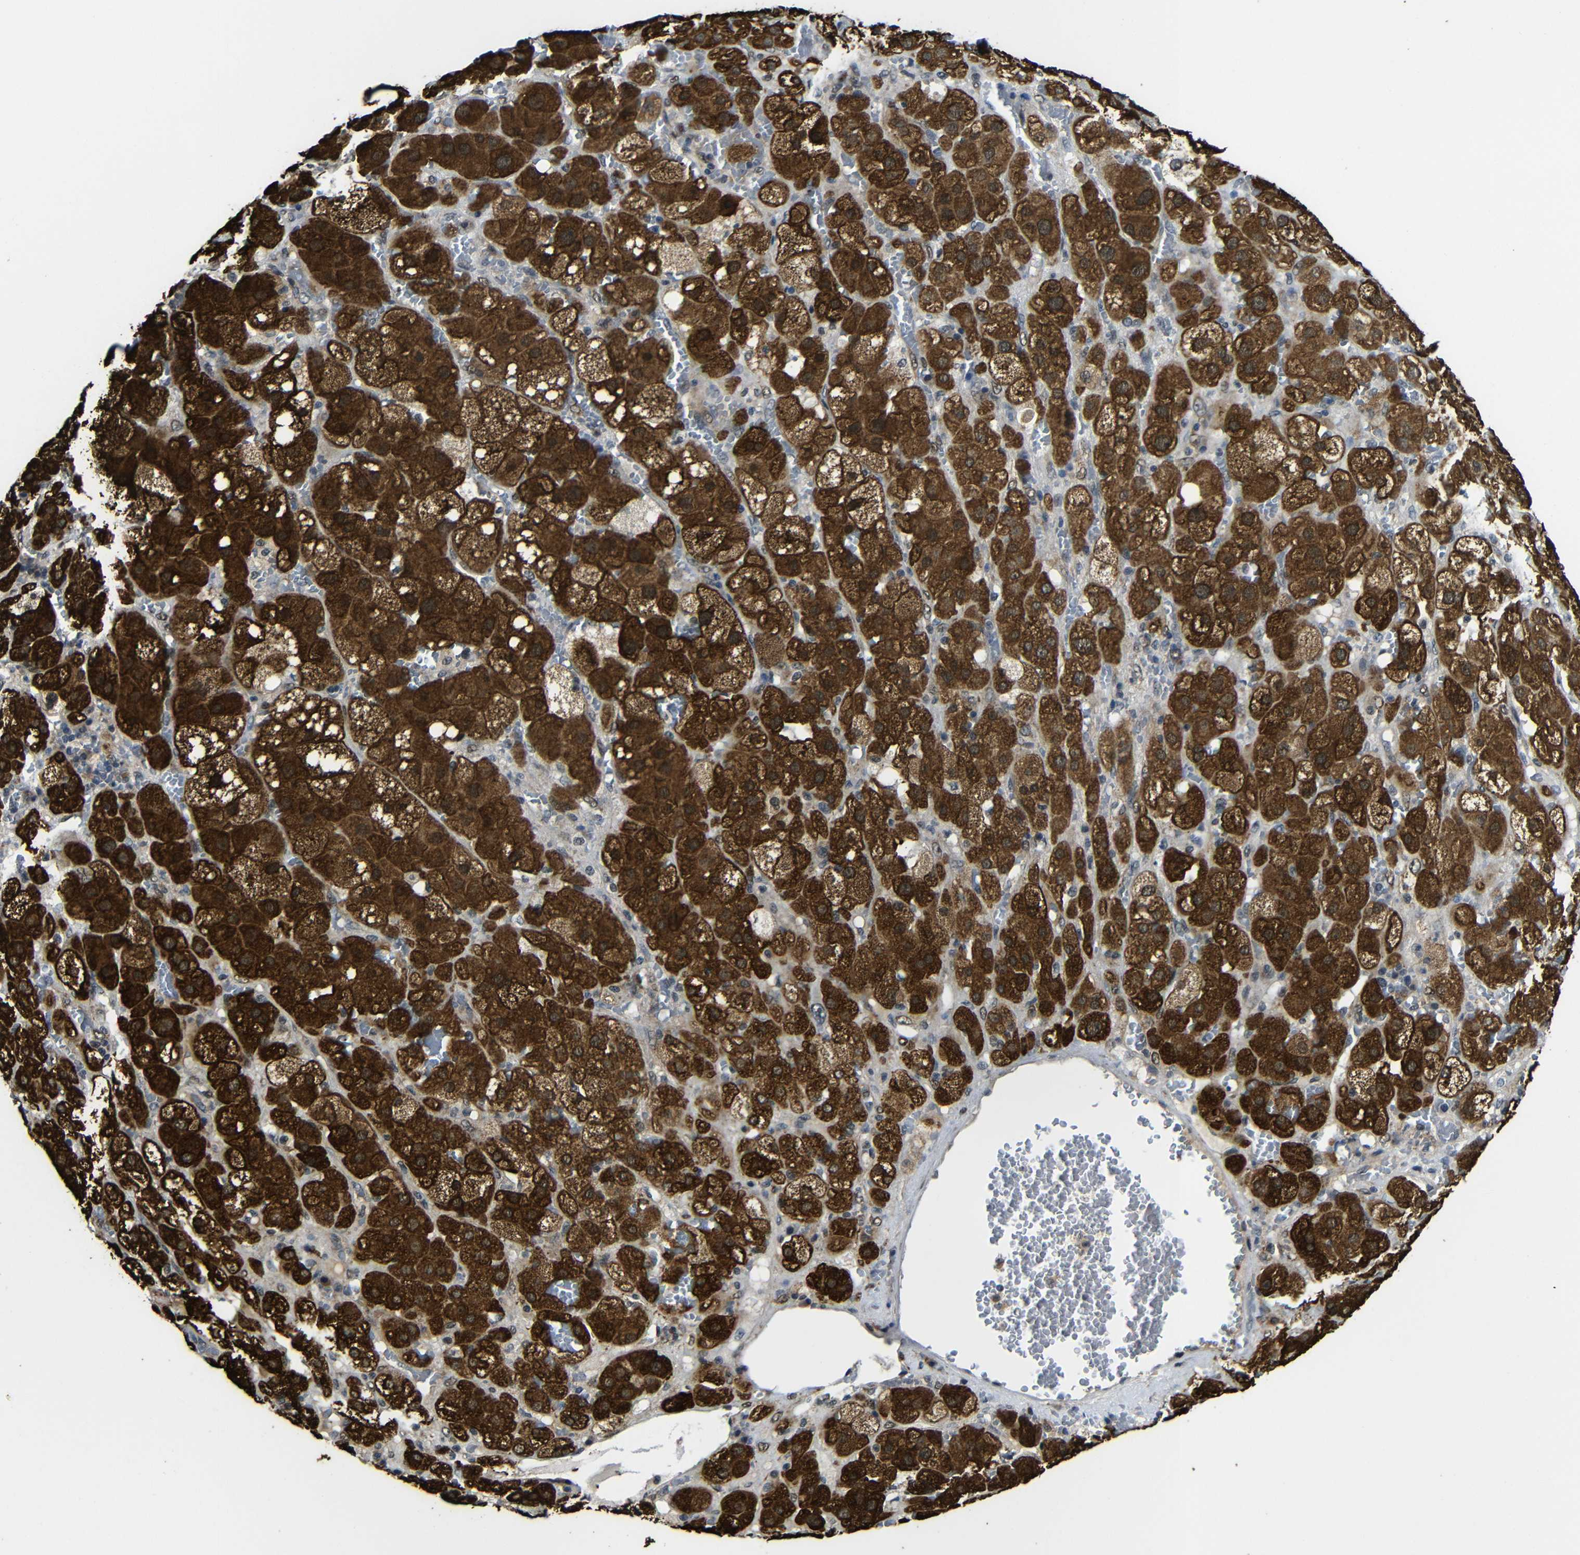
{"staining": {"intensity": "strong", "quantity": ">75%", "location": "cytoplasmic/membranous,nuclear"}, "tissue": "adrenal gland", "cell_type": "Glandular cells", "image_type": "normal", "snomed": [{"axis": "morphology", "description": "Normal tissue, NOS"}, {"axis": "topography", "description": "Adrenal gland"}], "caption": "An immunohistochemistry (IHC) micrograph of unremarkable tissue is shown. Protein staining in brown highlights strong cytoplasmic/membranous,nuclear positivity in adrenal gland within glandular cells. The staining is performed using DAB (3,3'-diaminobenzidine) brown chromogen to label protein expression. The nuclei are counter-stained blue using hematoxylin.", "gene": "FAM172A", "patient": {"sex": "female", "age": 47}}